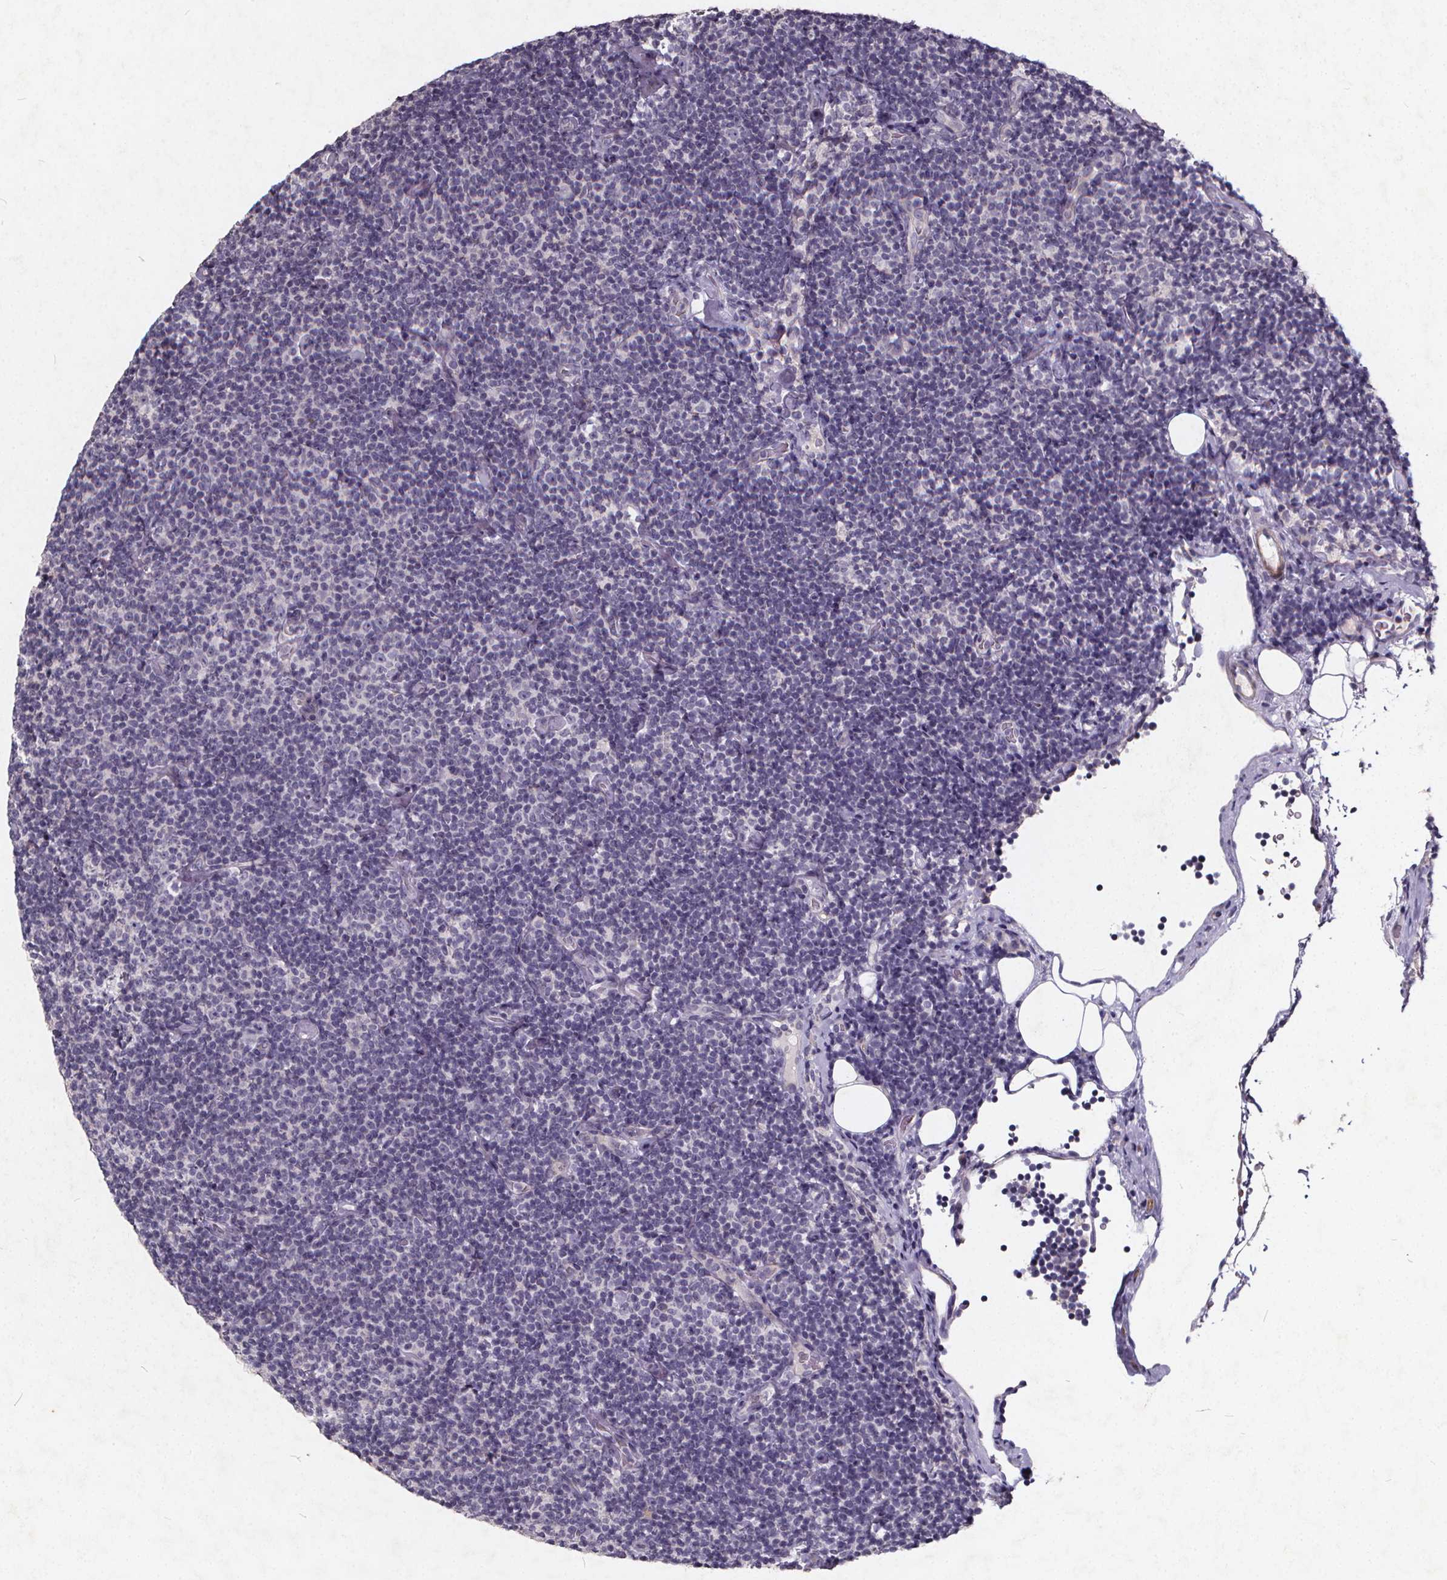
{"staining": {"intensity": "negative", "quantity": "none", "location": "none"}, "tissue": "lymphoma", "cell_type": "Tumor cells", "image_type": "cancer", "snomed": [{"axis": "morphology", "description": "Malignant lymphoma, non-Hodgkin's type, Low grade"}, {"axis": "topography", "description": "Lymph node"}], "caption": "This image is of malignant lymphoma, non-Hodgkin's type (low-grade) stained with immunohistochemistry (IHC) to label a protein in brown with the nuclei are counter-stained blue. There is no positivity in tumor cells. (DAB (3,3'-diaminobenzidine) immunohistochemistry, high magnification).", "gene": "TSPAN14", "patient": {"sex": "male", "age": 81}}